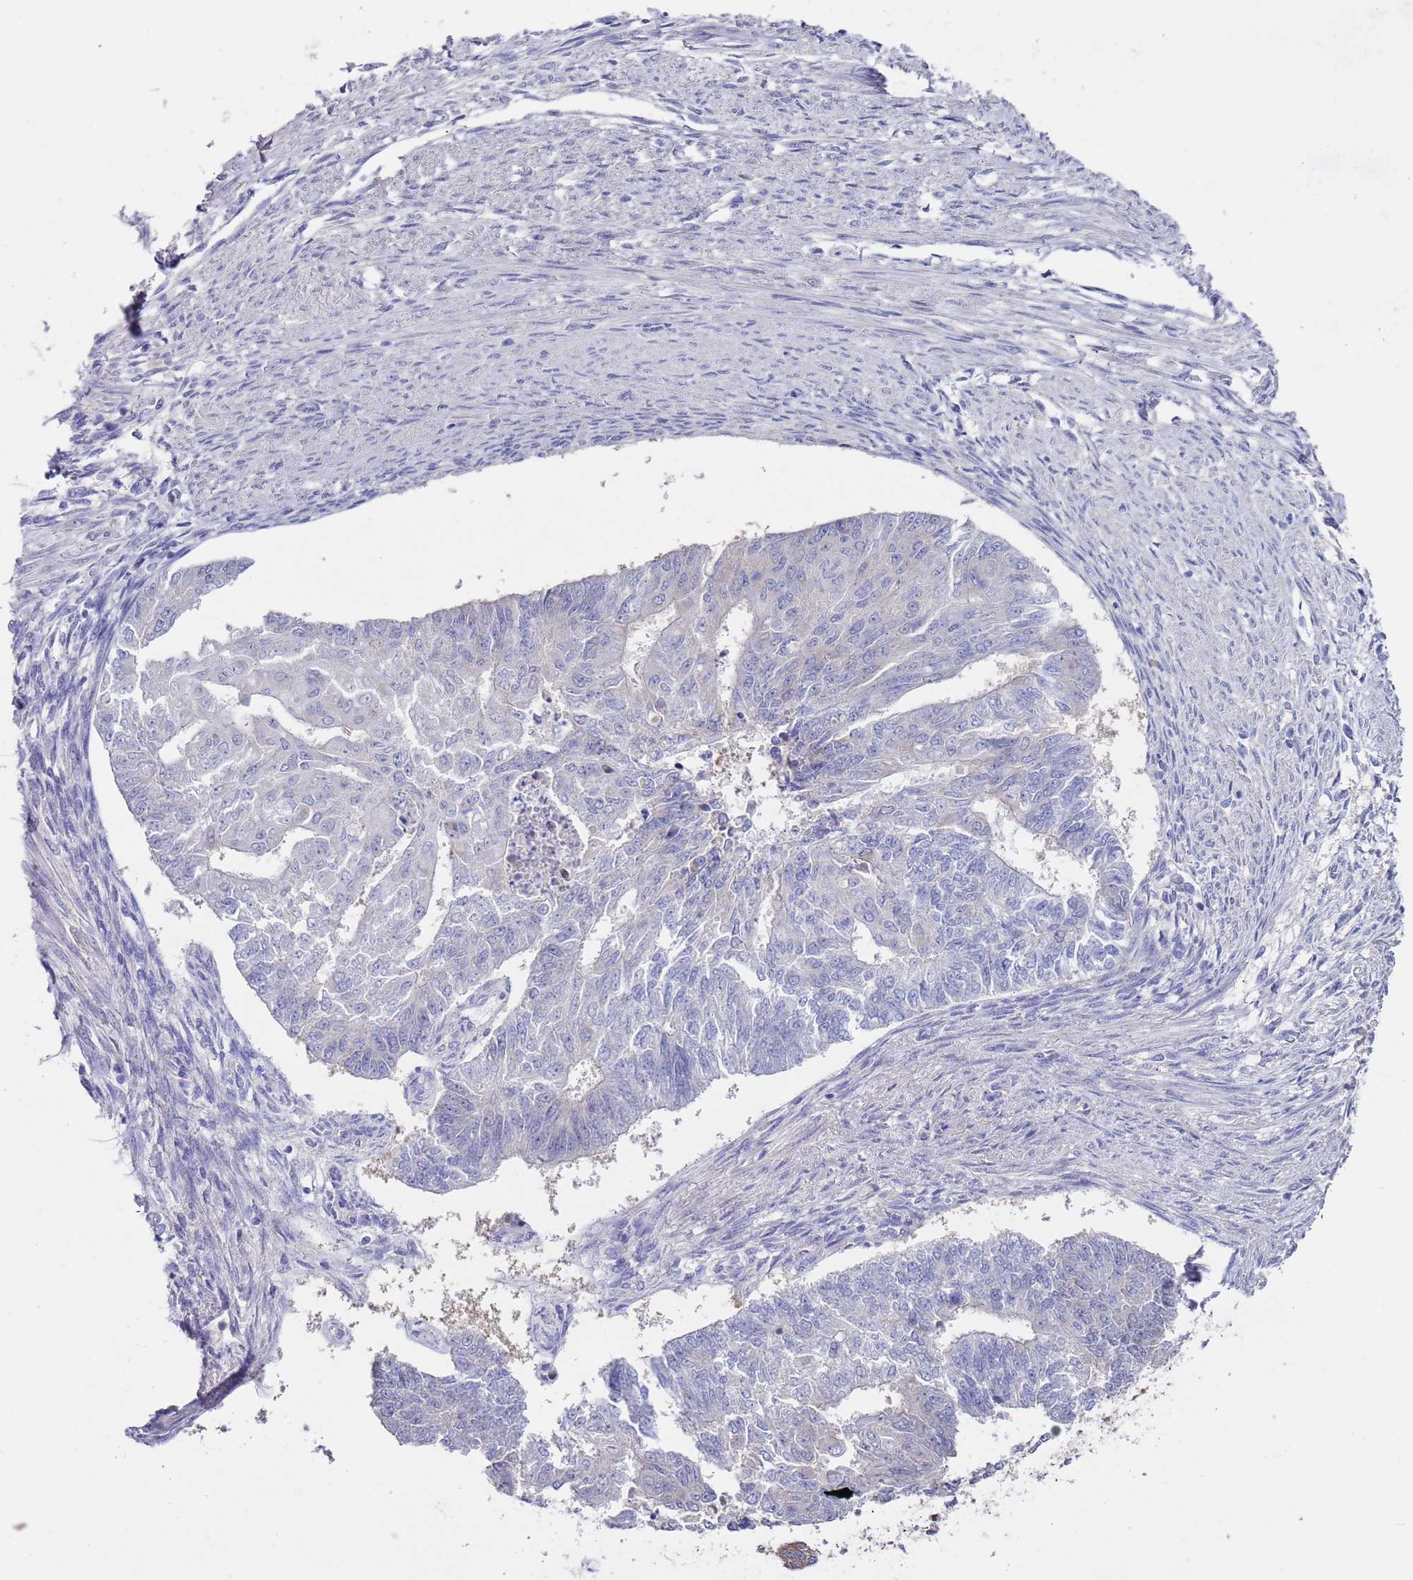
{"staining": {"intensity": "negative", "quantity": "none", "location": "none"}, "tissue": "endometrial cancer", "cell_type": "Tumor cells", "image_type": "cancer", "snomed": [{"axis": "morphology", "description": "Adenocarcinoma, NOS"}, {"axis": "topography", "description": "Endometrium"}], "caption": "There is no significant expression in tumor cells of endometrial adenocarcinoma.", "gene": "KRTCAP3", "patient": {"sex": "female", "age": 32}}